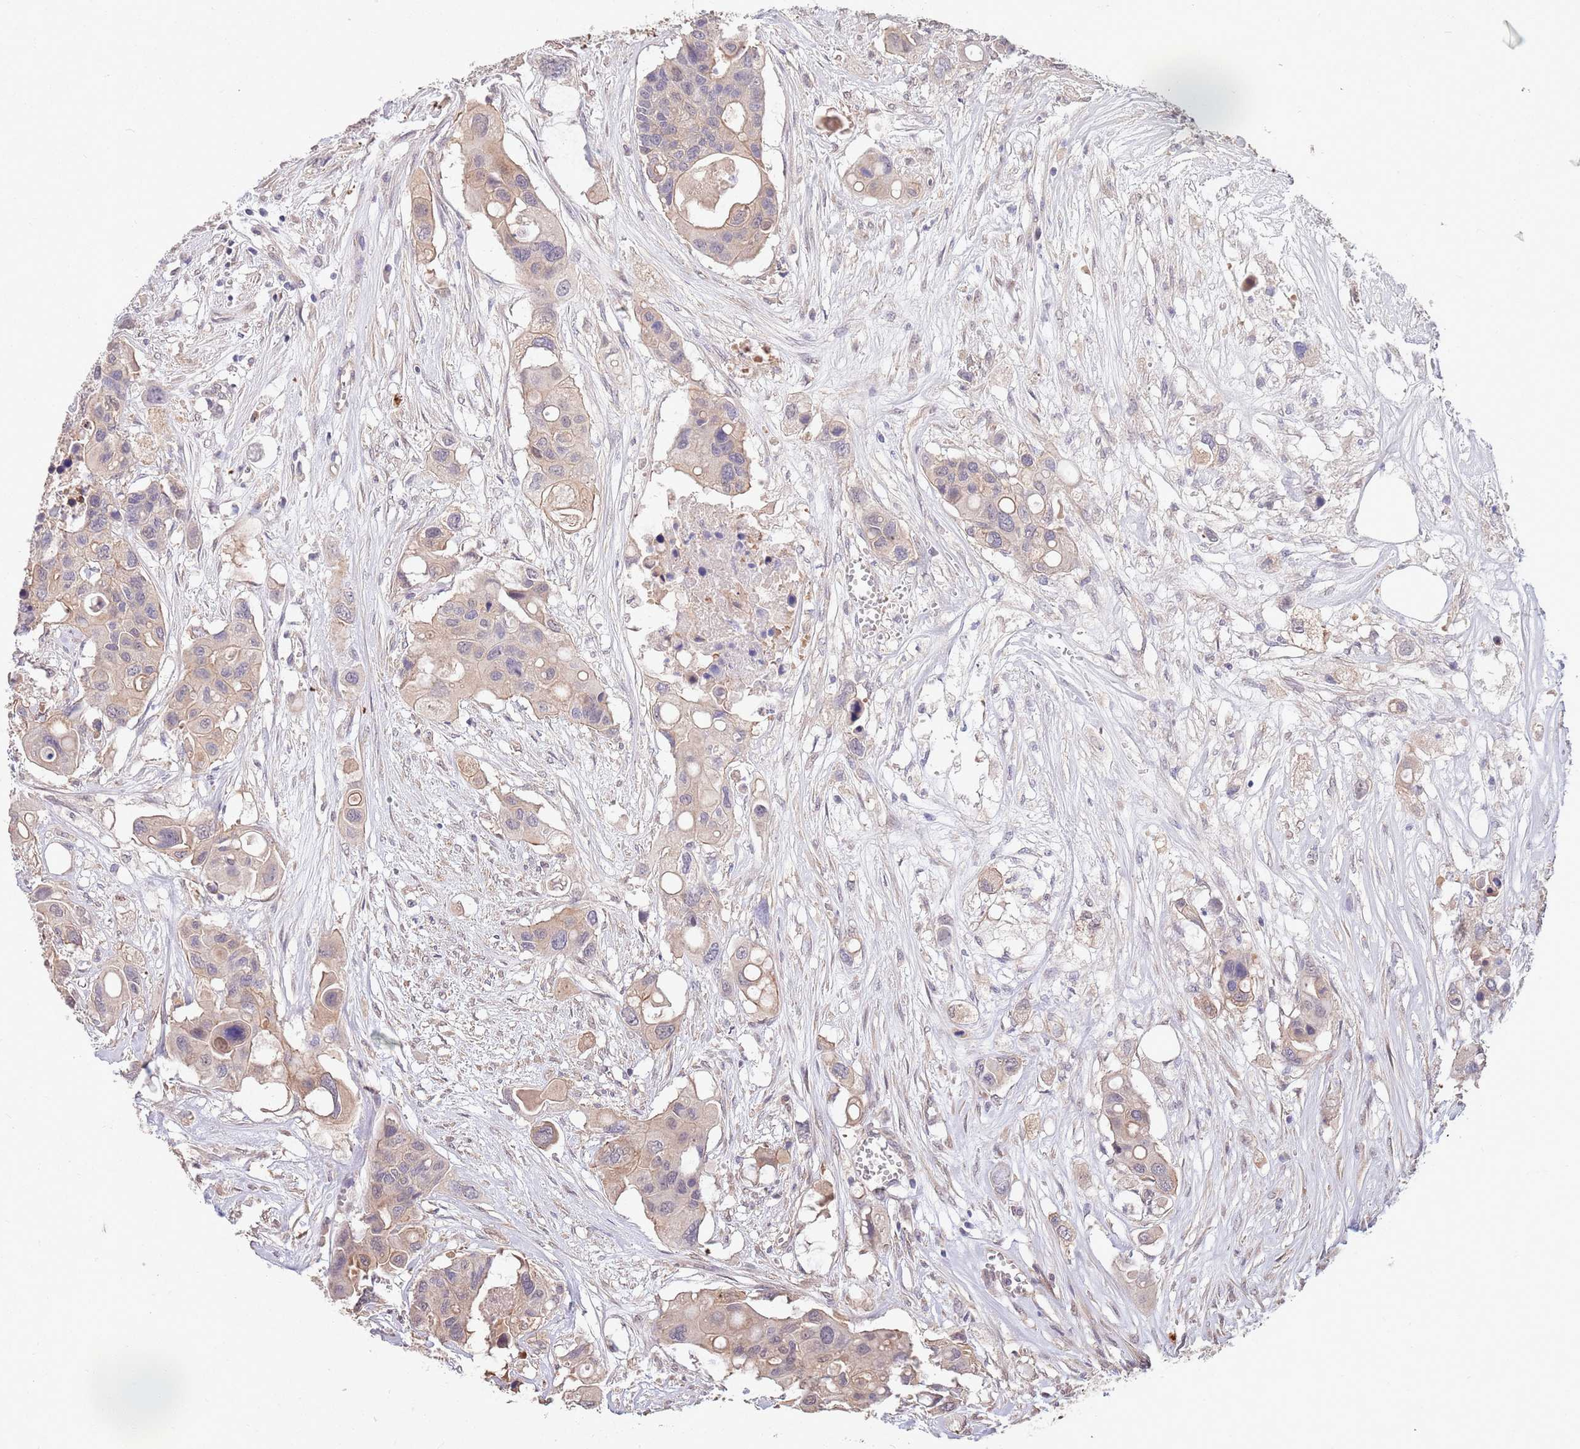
{"staining": {"intensity": "weak", "quantity": "25%-75%", "location": "cytoplasmic/membranous,nuclear"}, "tissue": "colorectal cancer", "cell_type": "Tumor cells", "image_type": "cancer", "snomed": [{"axis": "morphology", "description": "Adenocarcinoma, NOS"}, {"axis": "topography", "description": "Colon"}], "caption": "Immunohistochemistry staining of colorectal cancer (adenocarcinoma), which exhibits low levels of weak cytoplasmic/membranous and nuclear staining in about 25%-75% of tumor cells indicating weak cytoplasmic/membranous and nuclear protein expression. The staining was performed using DAB (brown) for protein detection and nuclei were counterstained in hematoxylin (blue).", "gene": "MARVELD2", "patient": {"sex": "male", "age": 77}}